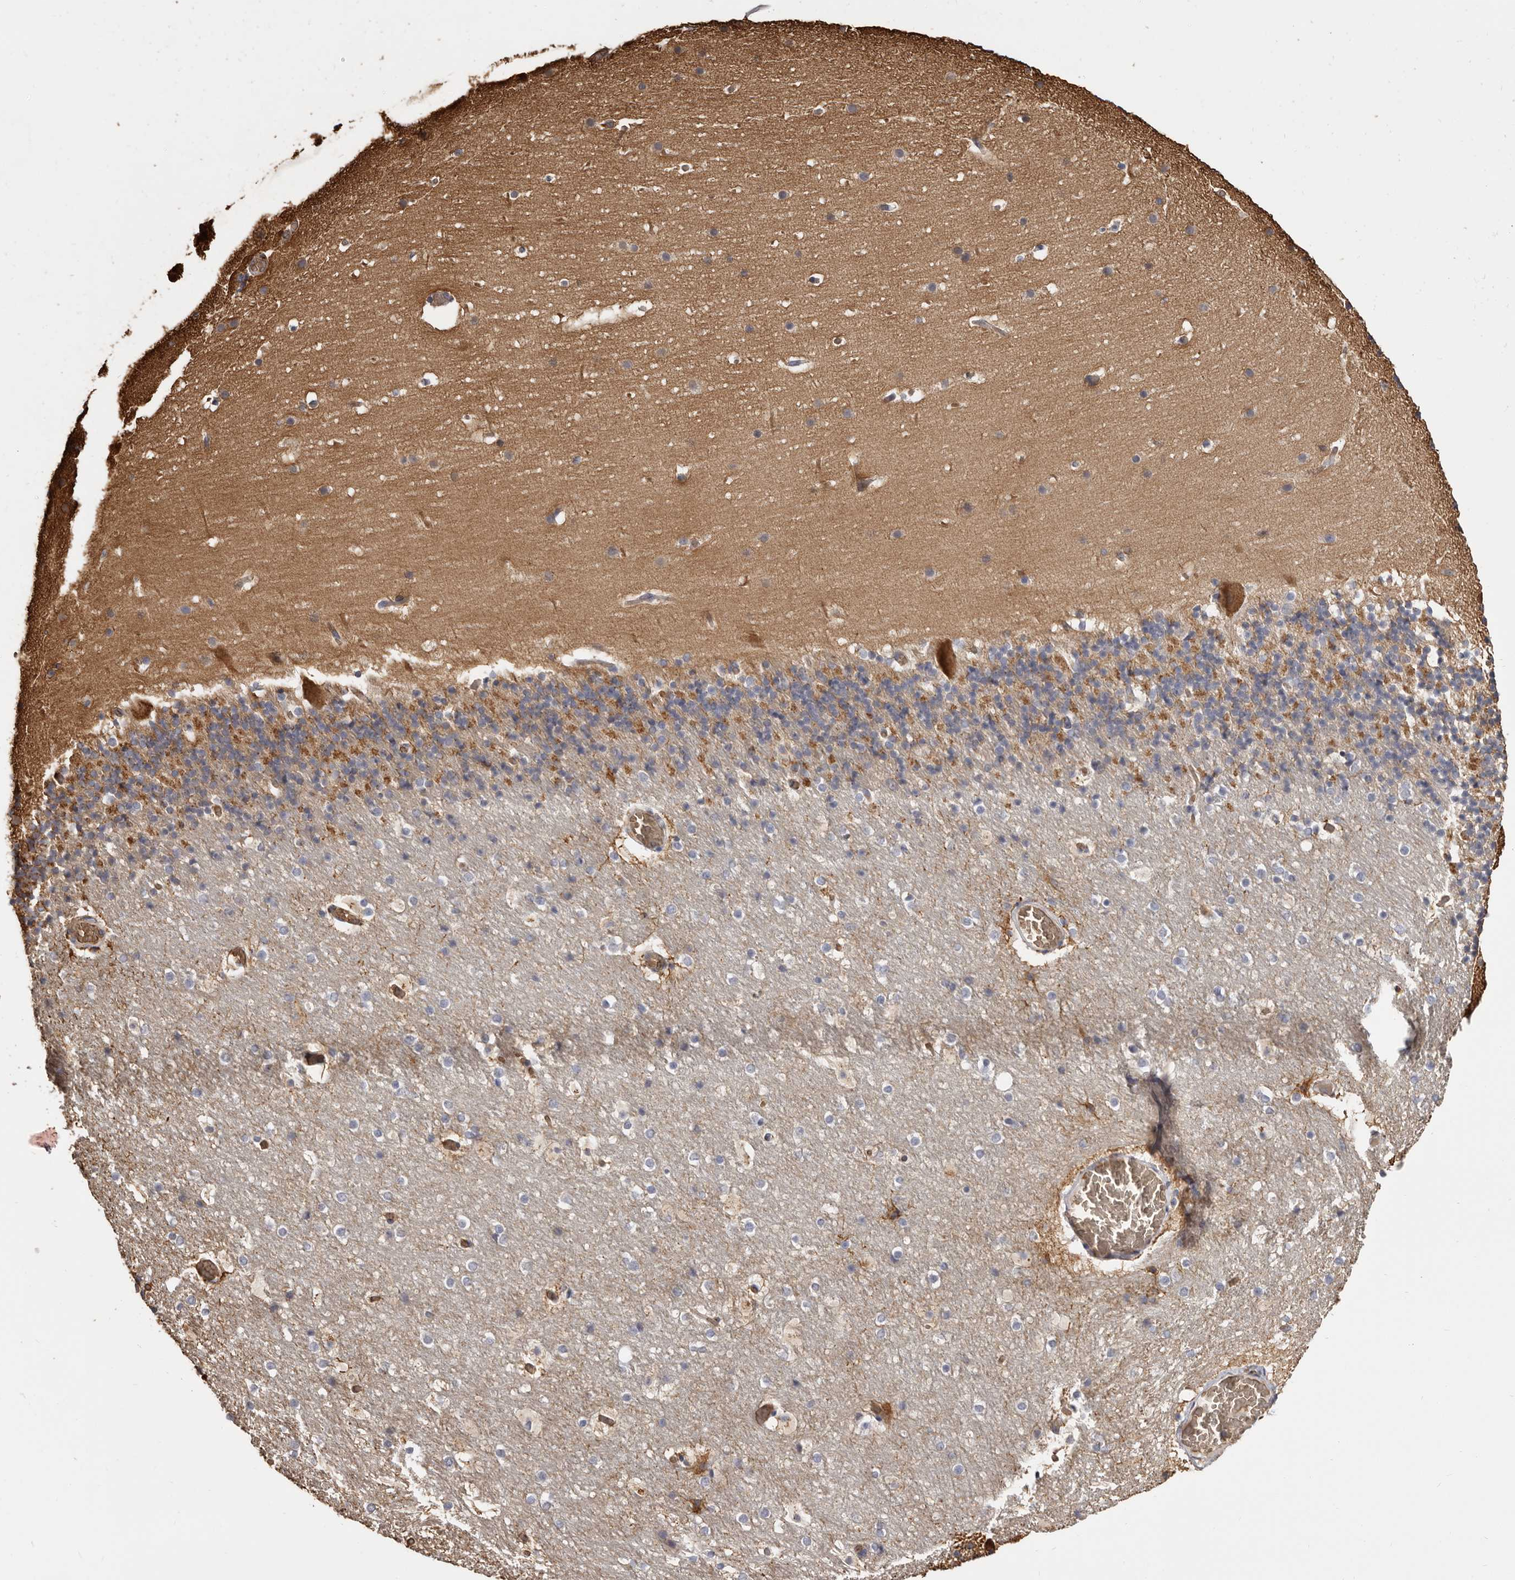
{"staining": {"intensity": "moderate", "quantity": "25%-75%", "location": "cytoplasmic/membranous"}, "tissue": "cerebellum", "cell_type": "Cells in granular layer", "image_type": "normal", "snomed": [{"axis": "morphology", "description": "Normal tissue, NOS"}, {"axis": "topography", "description": "Cerebellum"}], "caption": "A medium amount of moderate cytoplasmic/membranous expression is appreciated in about 25%-75% of cells in granular layer in normal cerebellum.", "gene": "ENTREP1", "patient": {"sex": "male", "age": 57}}